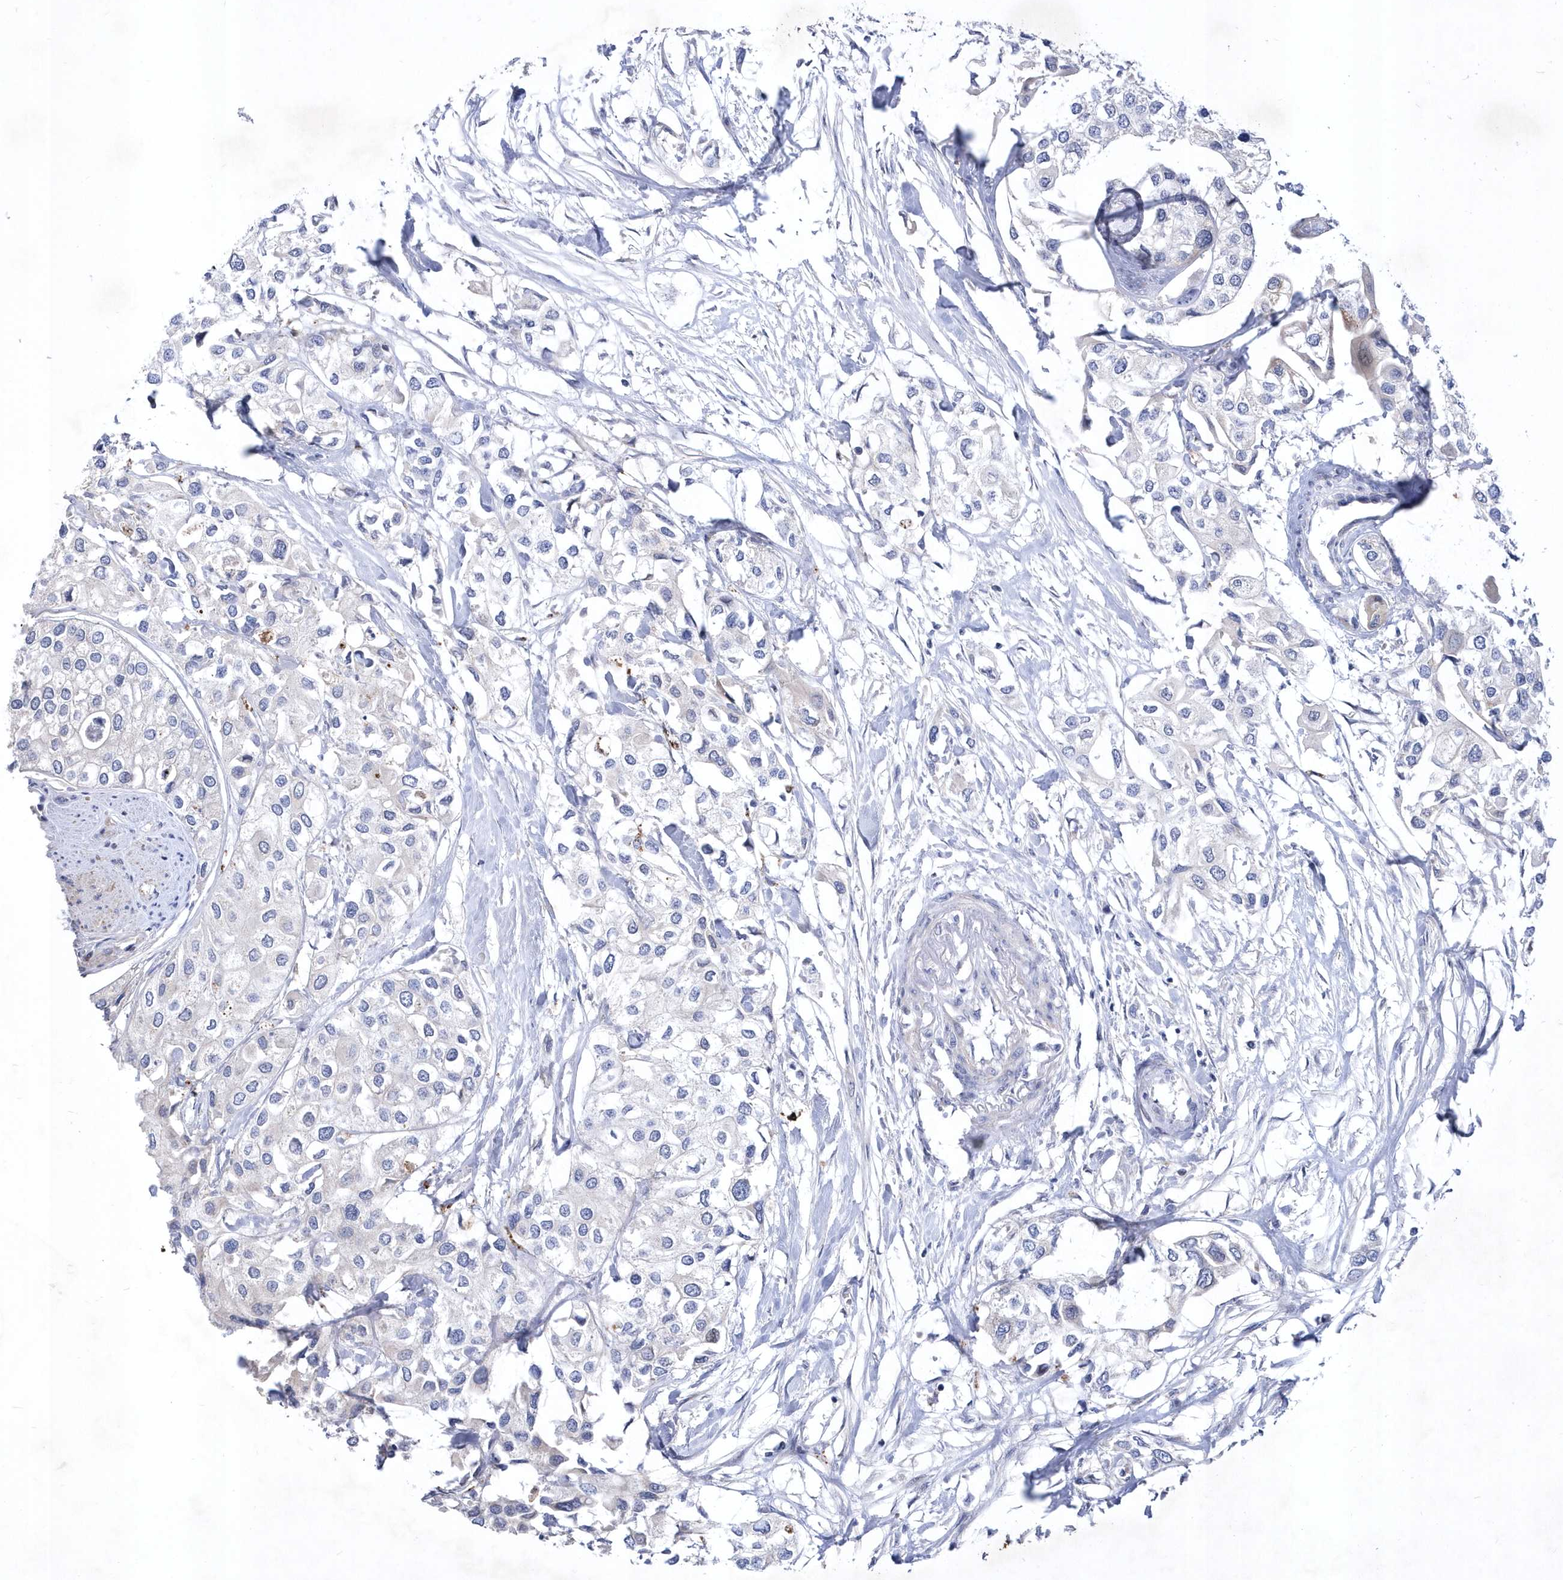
{"staining": {"intensity": "negative", "quantity": "none", "location": "none"}, "tissue": "urothelial cancer", "cell_type": "Tumor cells", "image_type": "cancer", "snomed": [{"axis": "morphology", "description": "Urothelial carcinoma, High grade"}, {"axis": "topography", "description": "Urinary bladder"}], "caption": "This is a image of IHC staining of urothelial cancer, which shows no expression in tumor cells.", "gene": "LONRF2", "patient": {"sex": "male", "age": 64}}